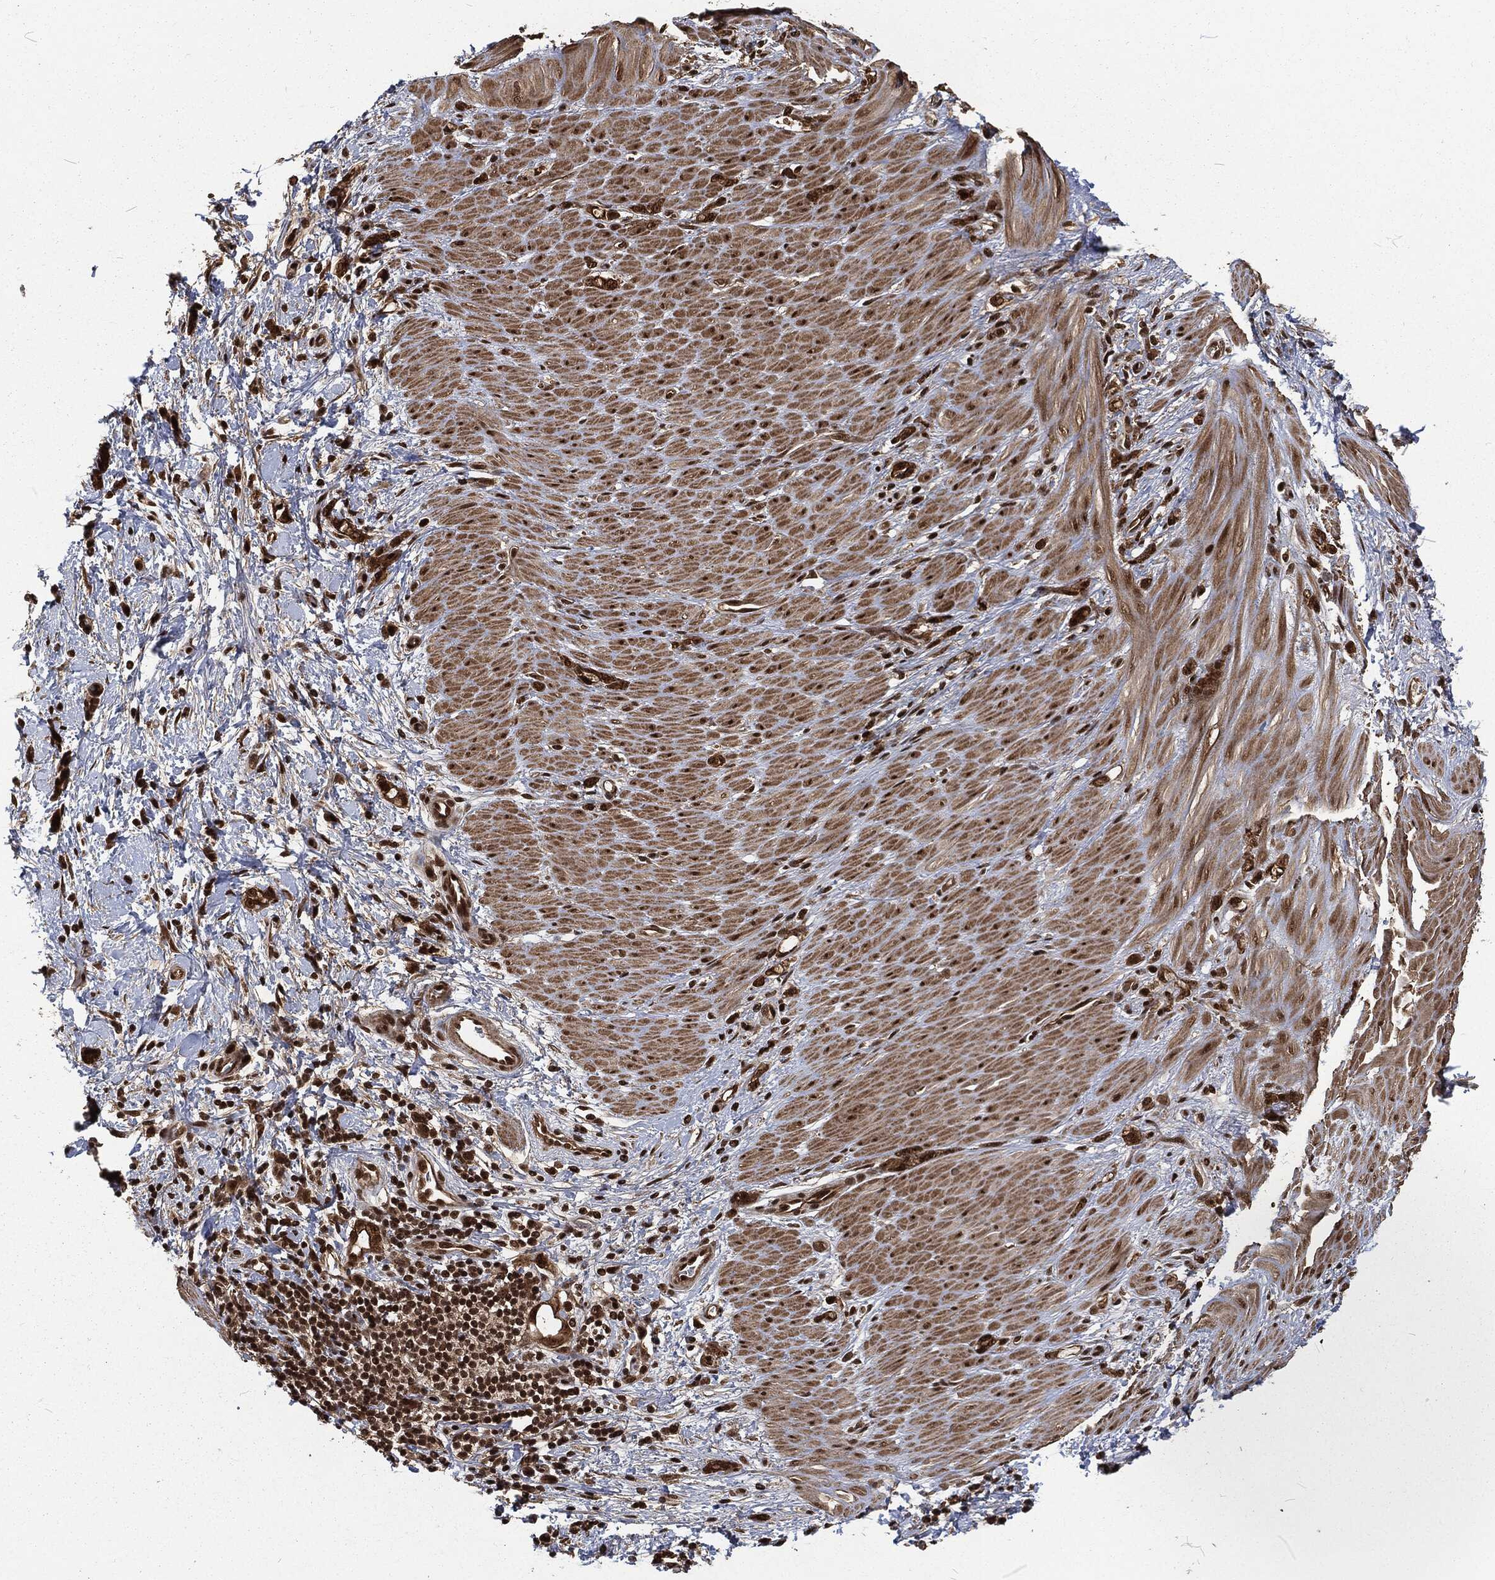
{"staining": {"intensity": "strong", "quantity": ">75%", "location": "cytoplasmic/membranous,nuclear"}, "tissue": "stomach cancer", "cell_type": "Tumor cells", "image_type": "cancer", "snomed": [{"axis": "morphology", "description": "Normal tissue, NOS"}, {"axis": "morphology", "description": "Adenocarcinoma, NOS"}, {"axis": "topography", "description": "Stomach"}], "caption": "An immunohistochemistry (IHC) image of neoplastic tissue is shown. Protein staining in brown shows strong cytoplasmic/membranous and nuclear positivity in stomach adenocarcinoma within tumor cells.", "gene": "NGRN", "patient": {"sex": "male", "age": 67}}